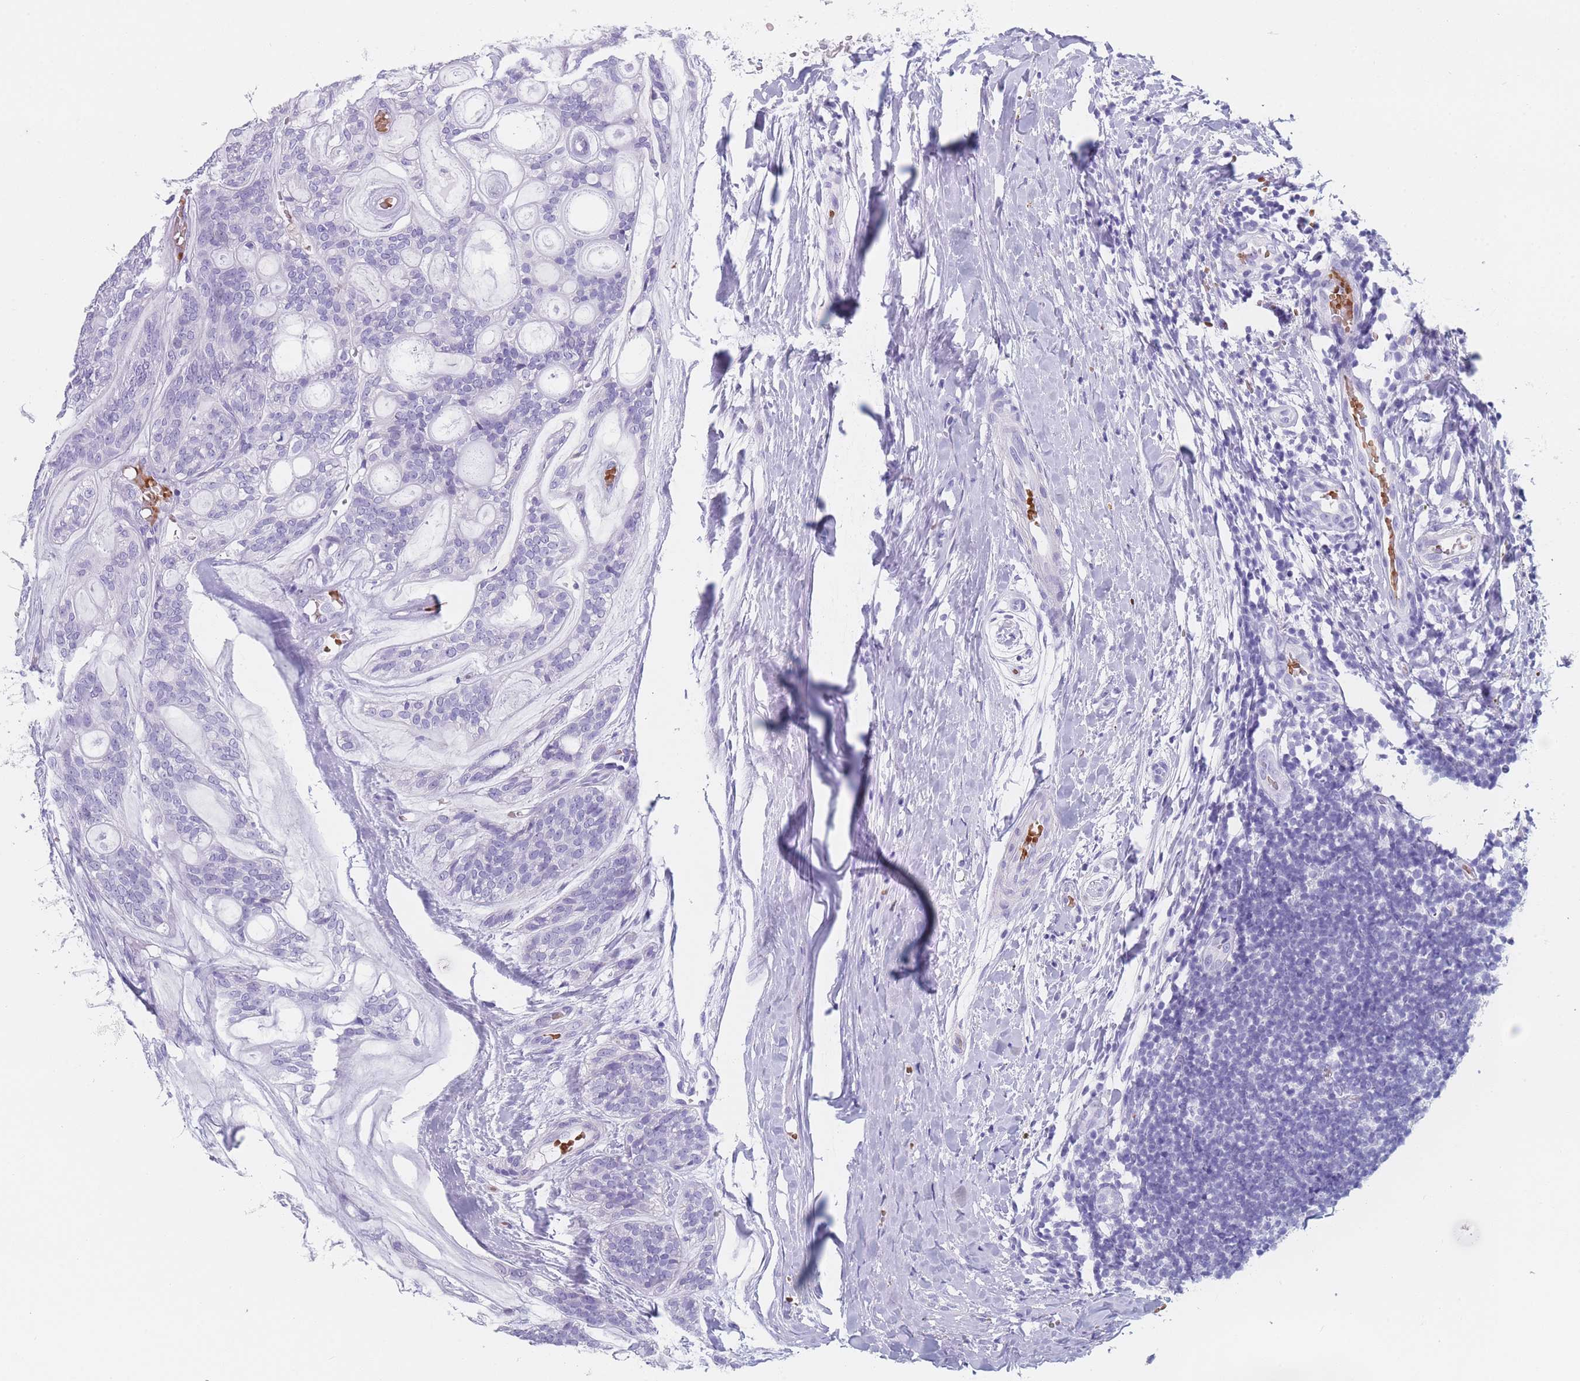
{"staining": {"intensity": "negative", "quantity": "none", "location": "none"}, "tissue": "head and neck cancer", "cell_type": "Tumor cells", "image_type": "cancer", "snomed": [{"axis": "morphology", "description": "Adenocarcinoma, NOS"}, {"axis": "topography", "description": "Head-Neck"}], "caption": "Protein analysis of adenocarcinoma (head and neck) shows no significant positivity in tumor cells.", "gene": "OR5D16", "patient": {"sex": "male", "age": 66}}